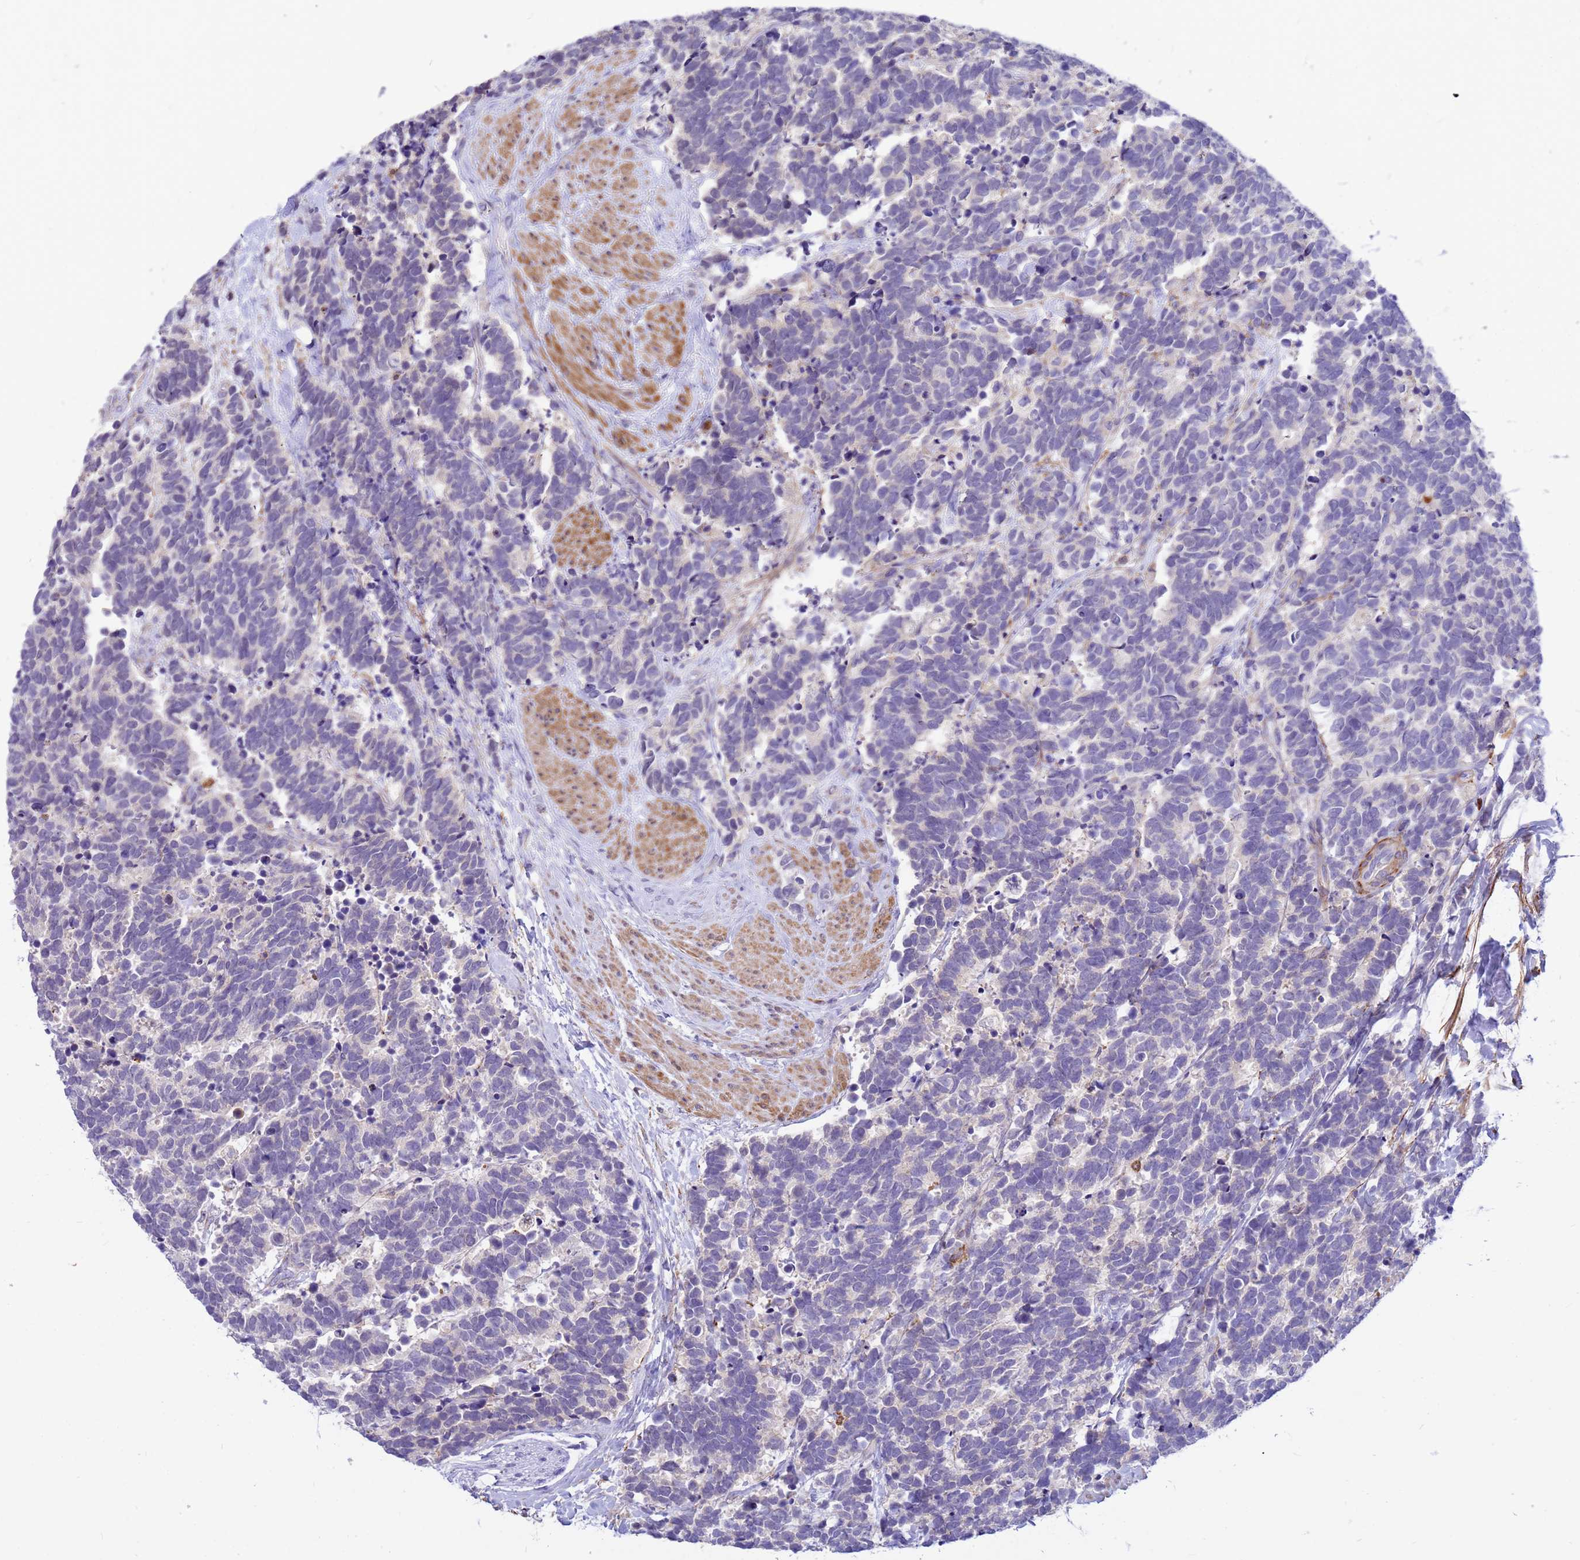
{"staining": {"intensity": "negative", "quantity": "none", "location": "none"}, "tissue": "carcinoid", "cell_type": "Tumor cells", "image_type": "cancer", "snomed": [{"axis": "morphology", "description": "Carcinoma, NOS"}, {"axis": "morphology", "description": "Carcinoid, malignant, NOS"}, {"axis": "topography", "description": "Prostate"}], "caption": "High power microscopy histopathology image of an immunohistochemistry image of carcinoid (malignant), revealing no significant staining in tumor cells. The staining is performed using DAB (3,3'-diaminobenzidine) brown chromogen with nuclei counter-stained in using hematoxylin.", "gene": "ORM1", "patient": {"sex": "male", "age": 57}}